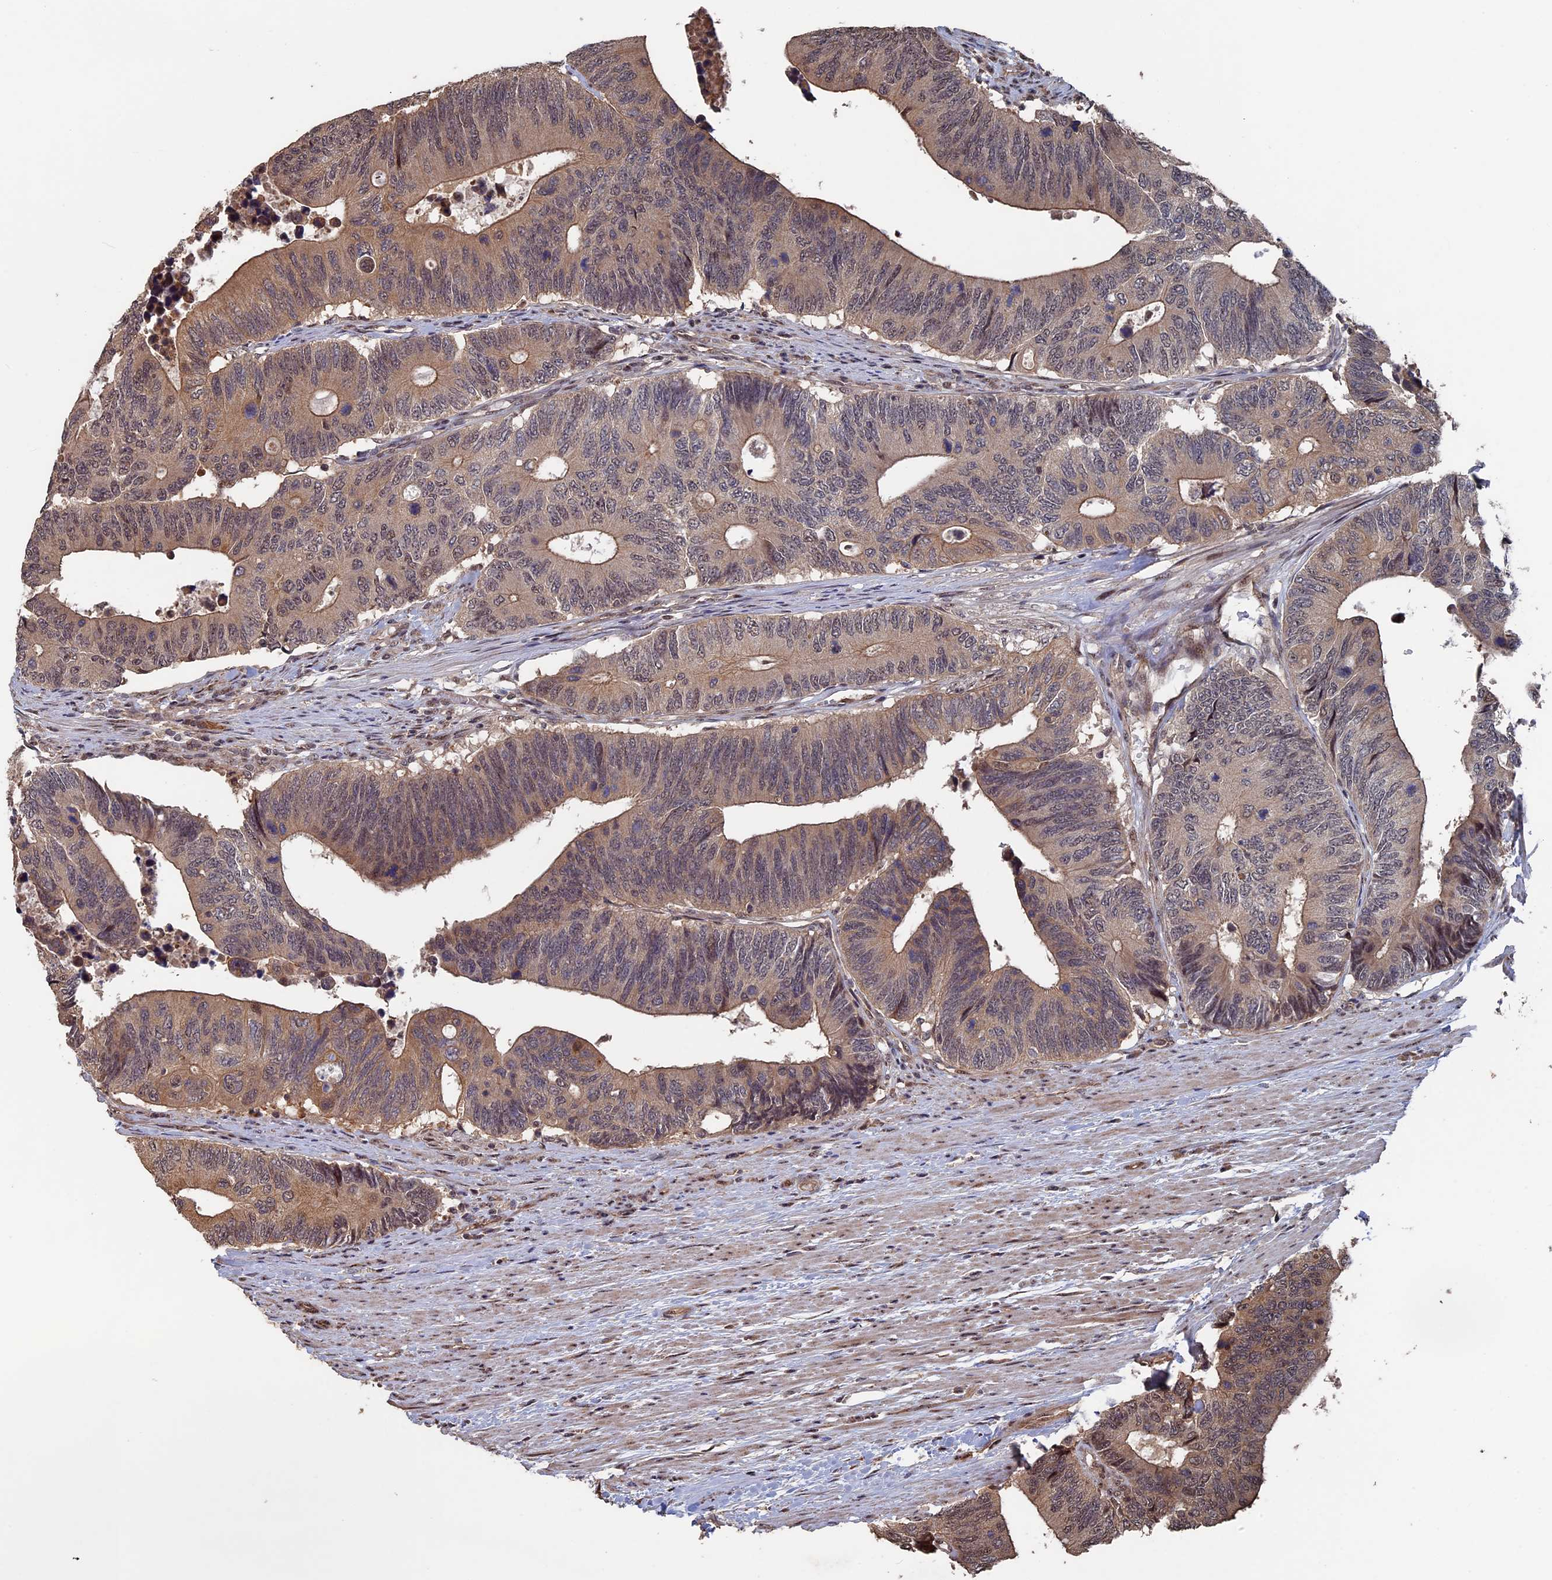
{"staining": {"intensity": "moderate", "quantity": ">75%", "location": "cytoplasmic/membranous,nuclear"}, "tissue": "colorectal cancer", "cell_type": "Tumor cells", "image_type": "cancer", "snomed": [{"axis": "morphology", "description": "Adenocarcinoma, NOS"}, {"axis": "topography", "description": "Colon"}], "caption": "Approximately >75% of tumor cells in human colorectal adenocarcinoma exhibit moderate cytoplasmic/membranous and nuclear protein positivity as visualized by brown immunohistochemical staining.", "gene": "KIAA1328", "patient": {"sex": "male", "age": 87}}